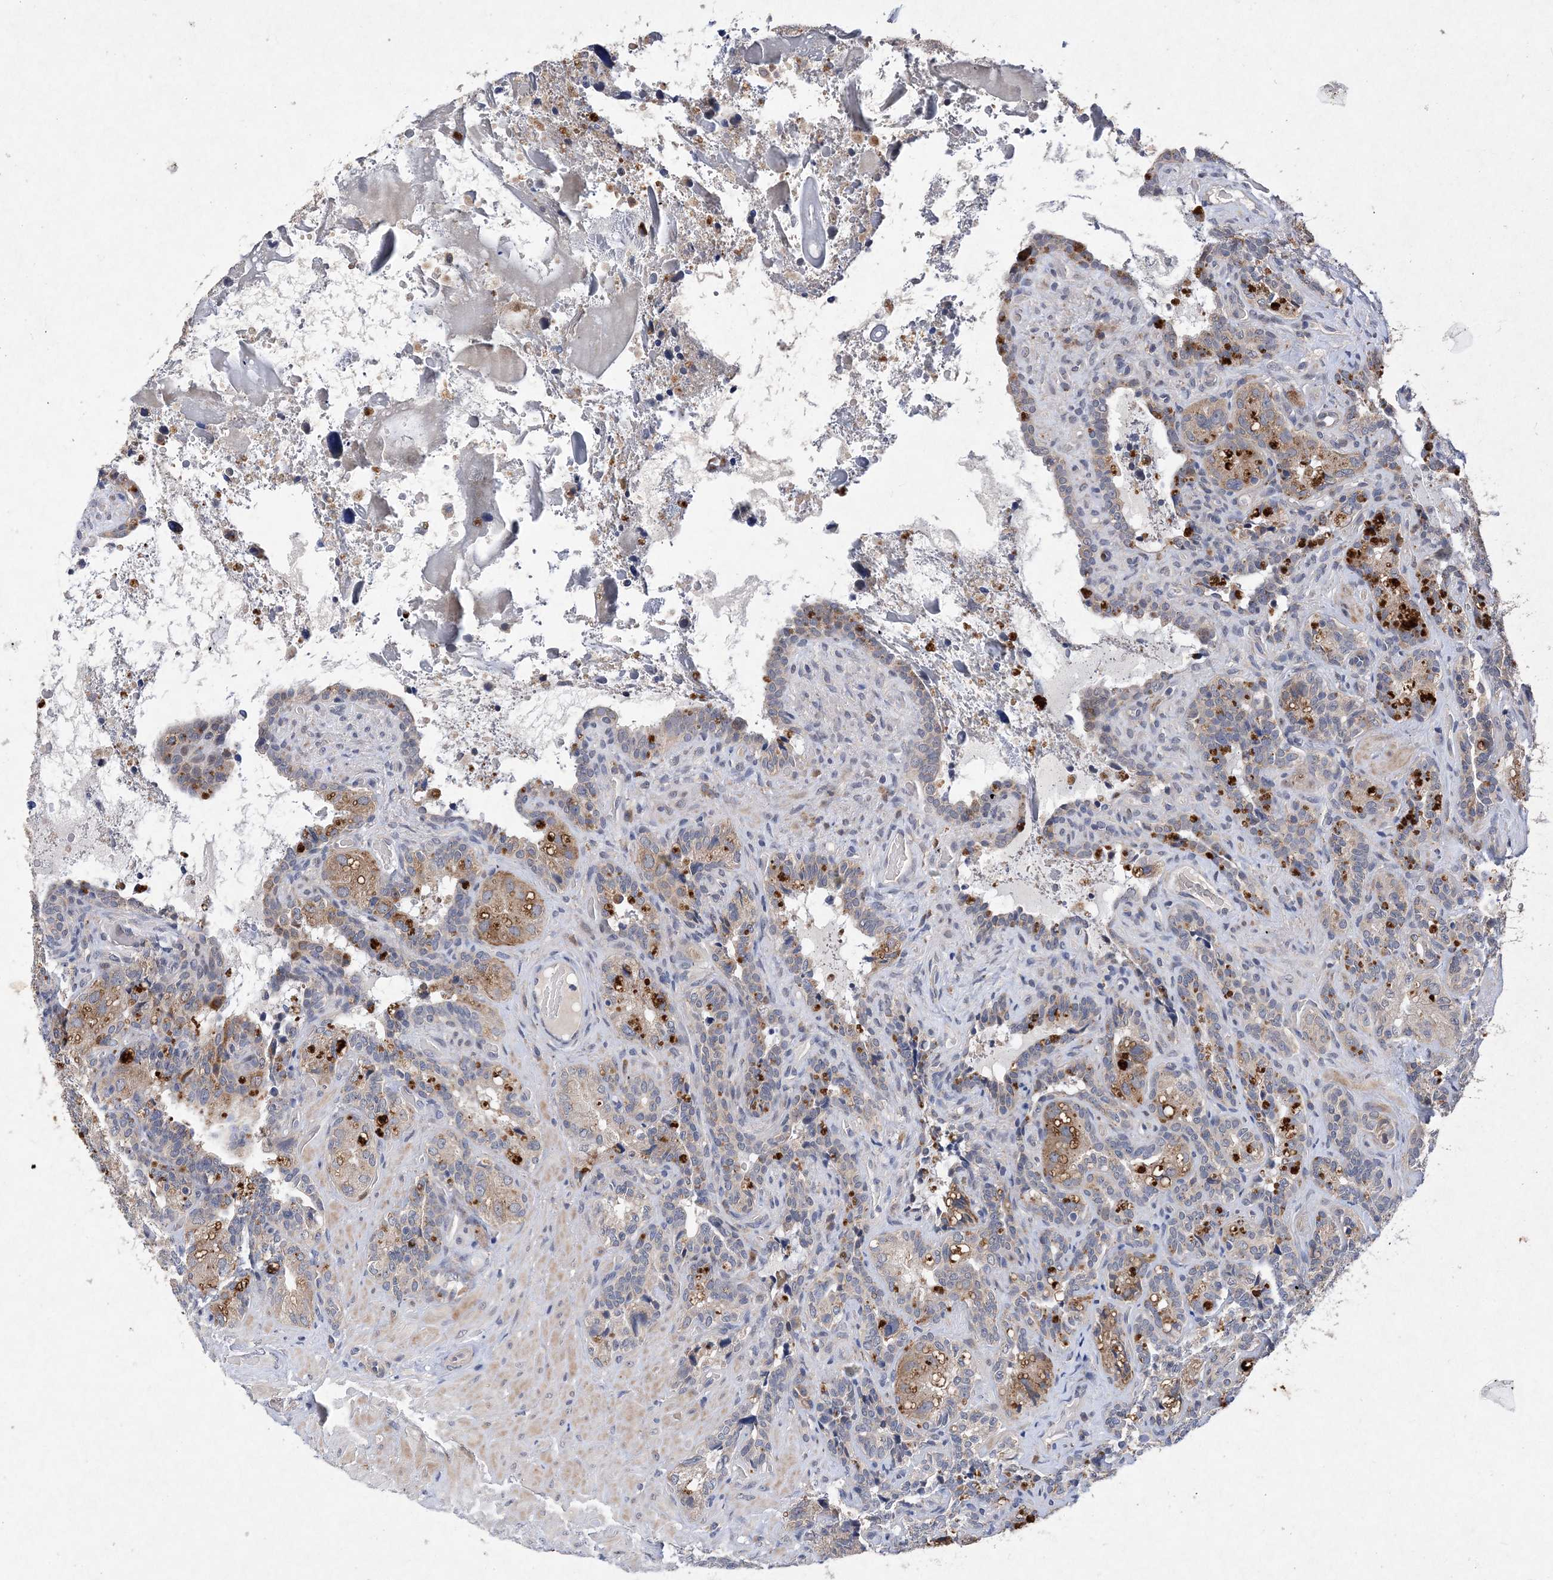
{"staining": {"intensity": "moderate", "quantity": "<25%", "location": "cytoplasmic/membranous"}, "tissue": "seminal vesicle", "cell_type": "Glandular cells", "image_type": "normal", "snomed": [{"axis": "morphology", "description": "Normal tissue, NOS"}, {"axis": "topography", "description": "Seminal veicle"}, {"axis": "topography", "description": "Peripheral nerve tissue"}], "caption": "Protein analysis of unremarkable seminal vesicle displays moderate cytoplasmic/membranous positivity in approximately <25% of glandular cells. (IHC, brightfield microscopy, high magnification).", "gene": "PROSER1", "patient": {"sex": "male", "age": 67}}